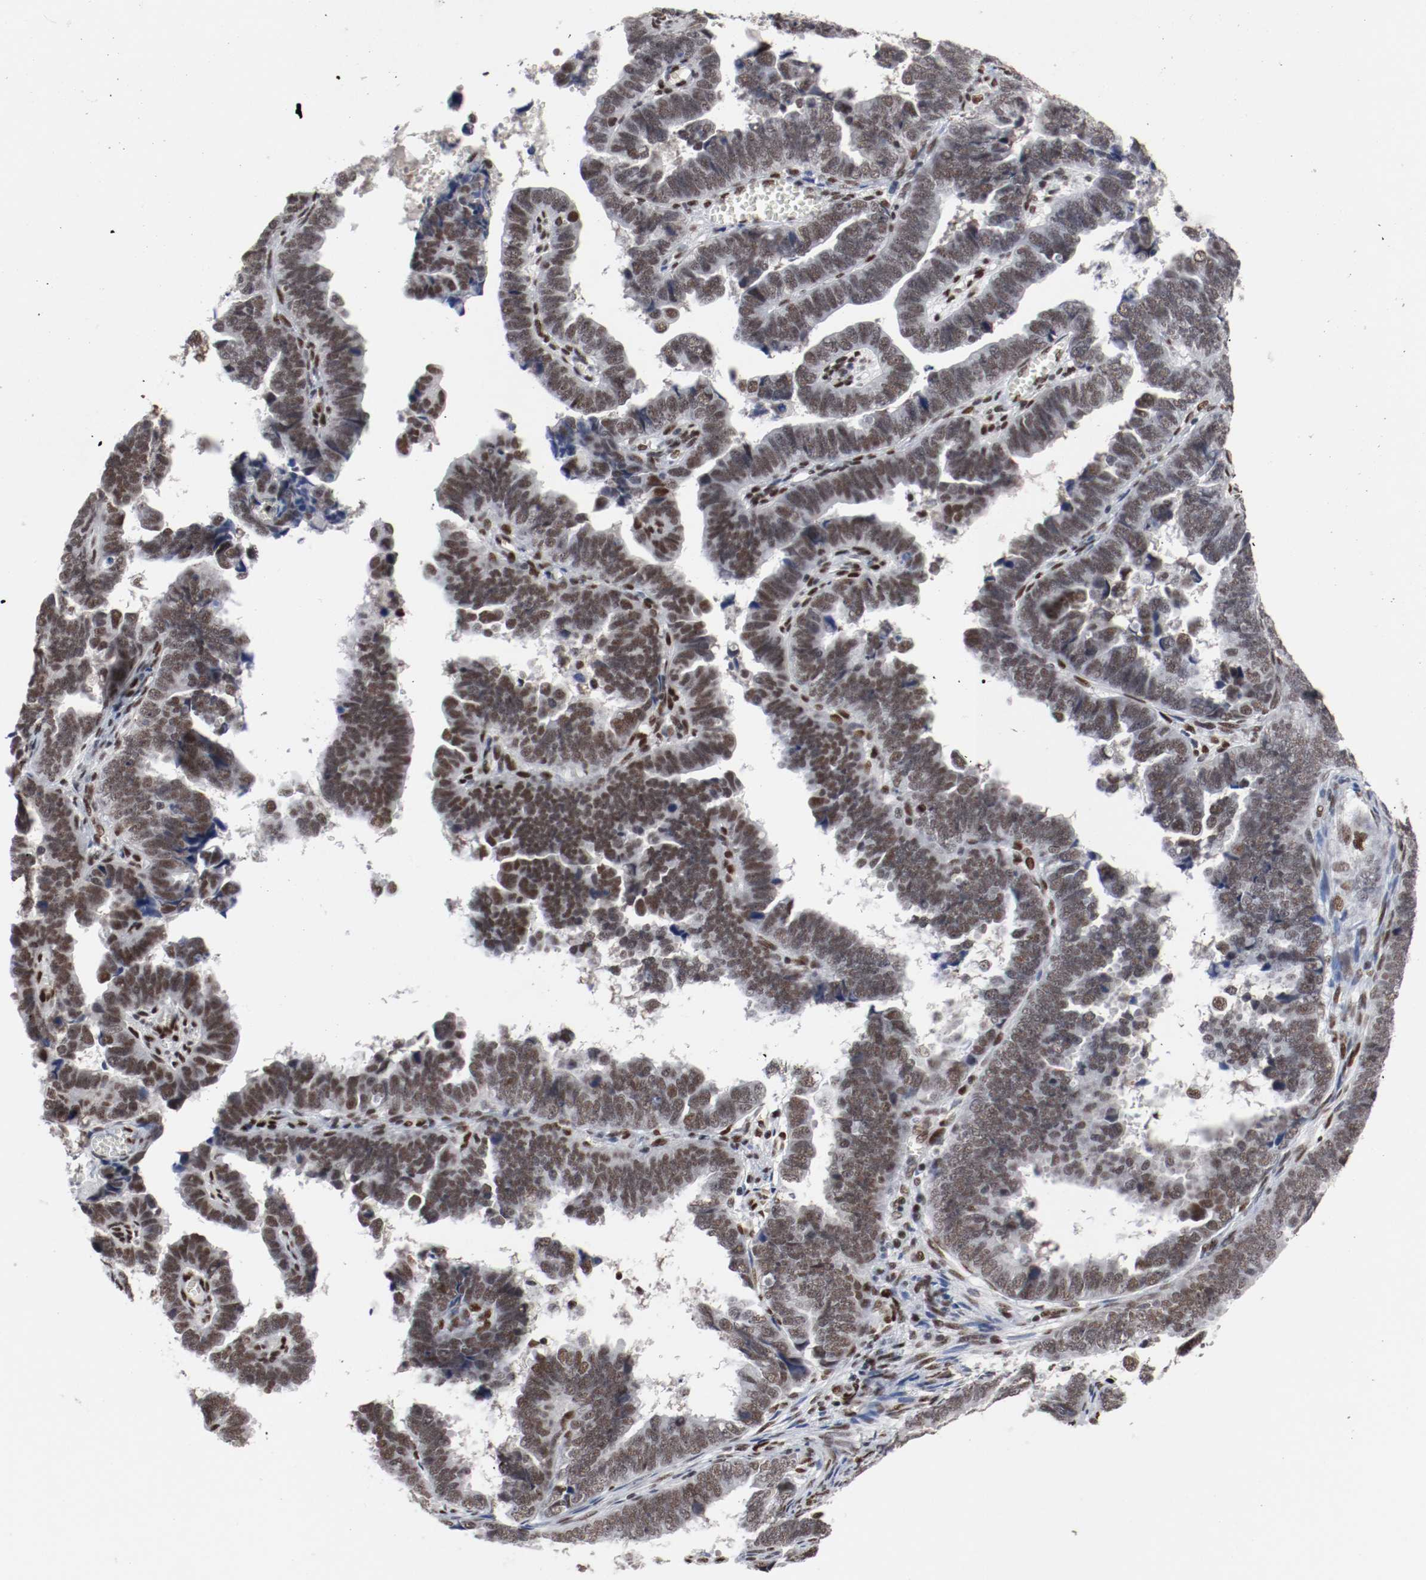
{"staining": {"intensity": "weak", "quantity": ">75%", "location": "nuclear"}, "tissue": "endometrial cancer", "cell_type": "Tumor cells", "image_type": "cancer", "snomed": [{"axis": "morphology", "description": "Adenocarcinoma, NOS"}, {"axis": "topography", "description": "Endometrium"}], "caption": "Brown immunohistochemical staining in human adenocarcinoma (endometrial) demonstrates weak nuclear expression in approximately >75% of tumor cells.", "gene": "MEF2D", "patient": {"sex": "female", "age": 75}}